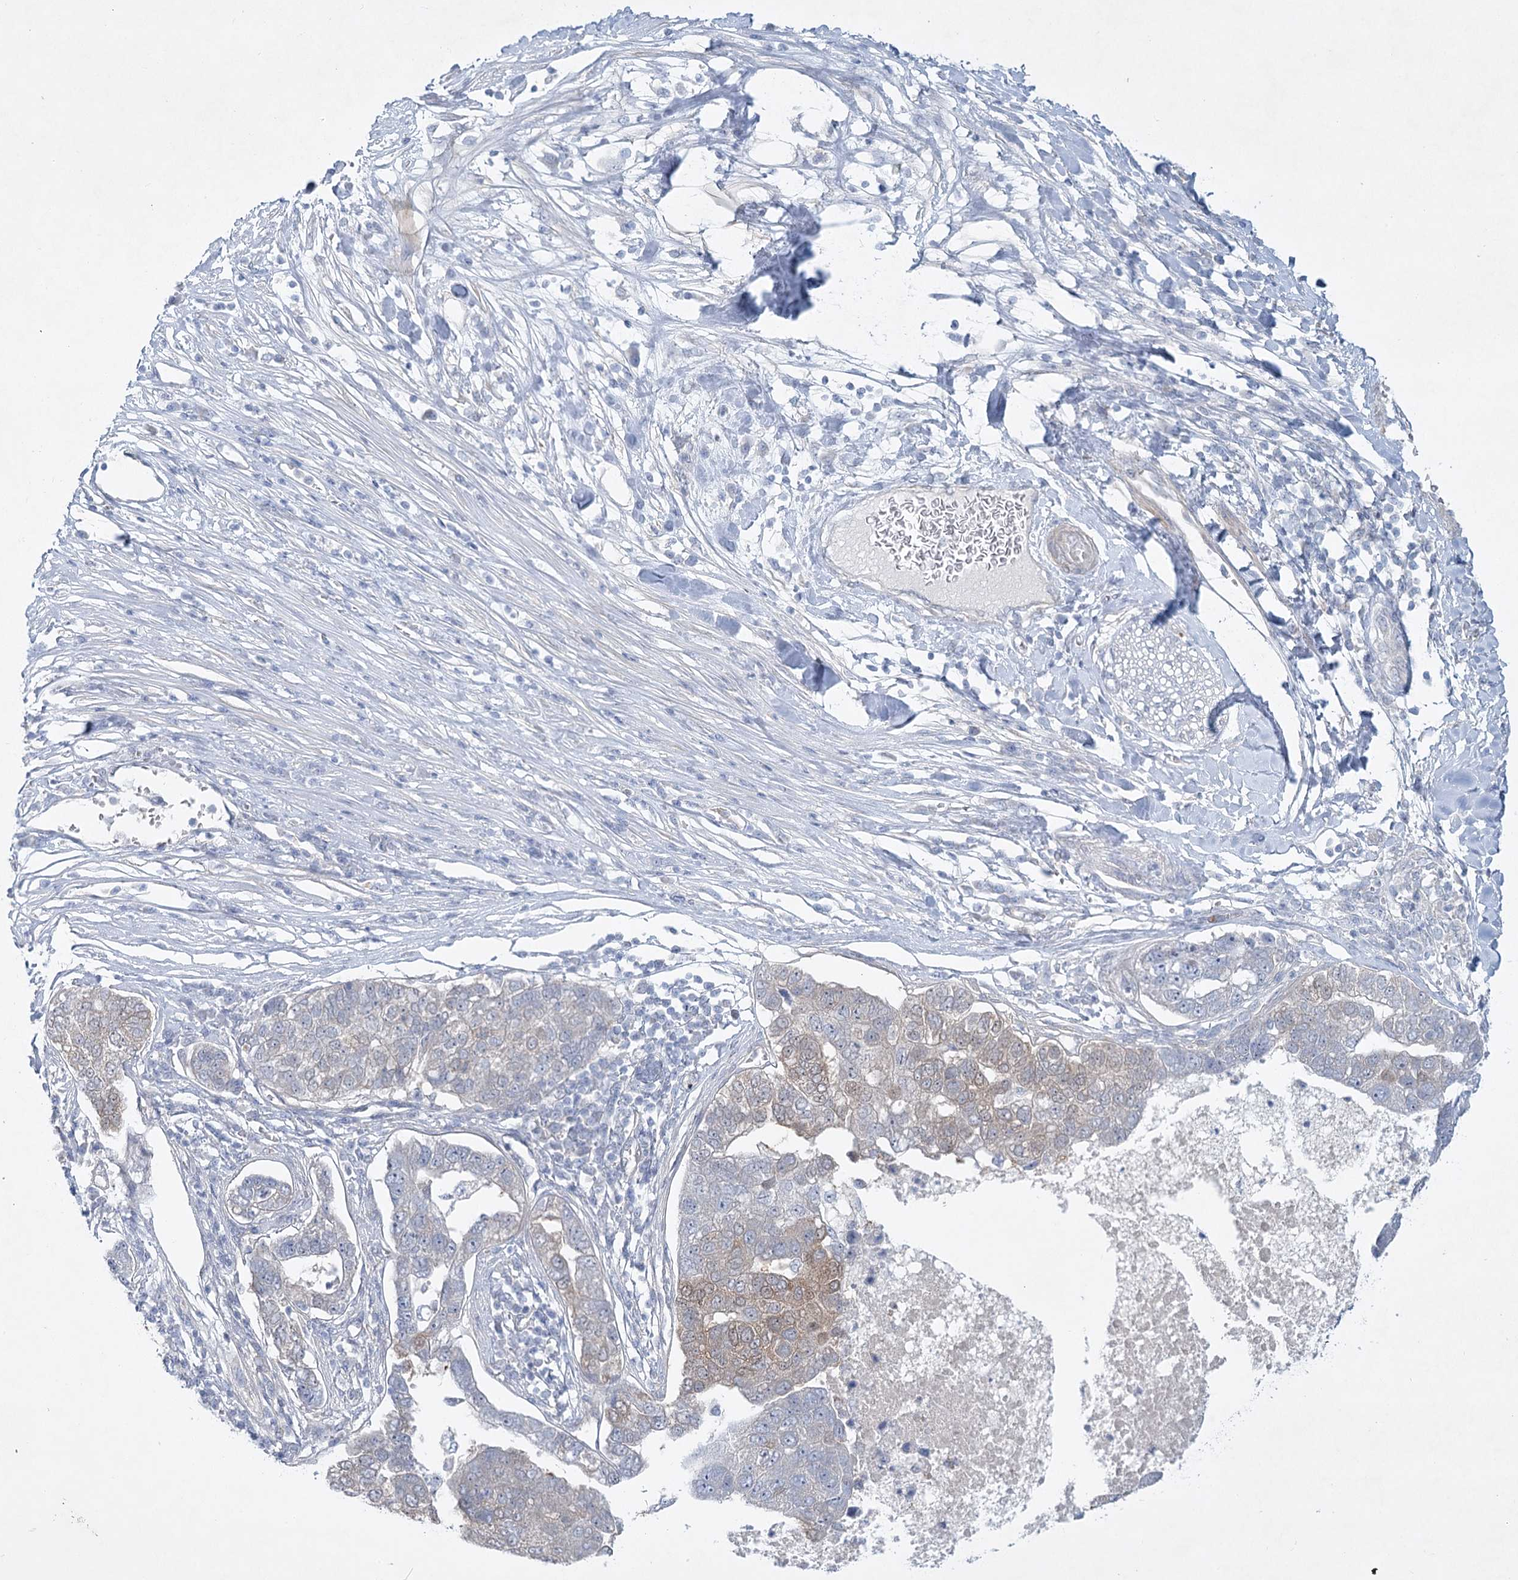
{"staining": {"intensity": "moderate", "quantity": "<25%", "location": "cytoplasmic/membranous"}, "tissue": "pancreatic cancer", "cell_type": "Tumor cells", "image_type": "cancer", "snomed": [{"axis": "morphology", "description": "Adenocarcinoma, NOS"}, {"axis": "topography", "description": "Pancreas"}], "caption": "This is a photomicrograph of immunohistochemistry (IHC) staining of pancreatic adenocarcinoma, which shows moderate expression in the cytoplasmic/membranous of tumor cells.", "gene": "AAMDC", "patient": {"sex": "female", "age": 61}}